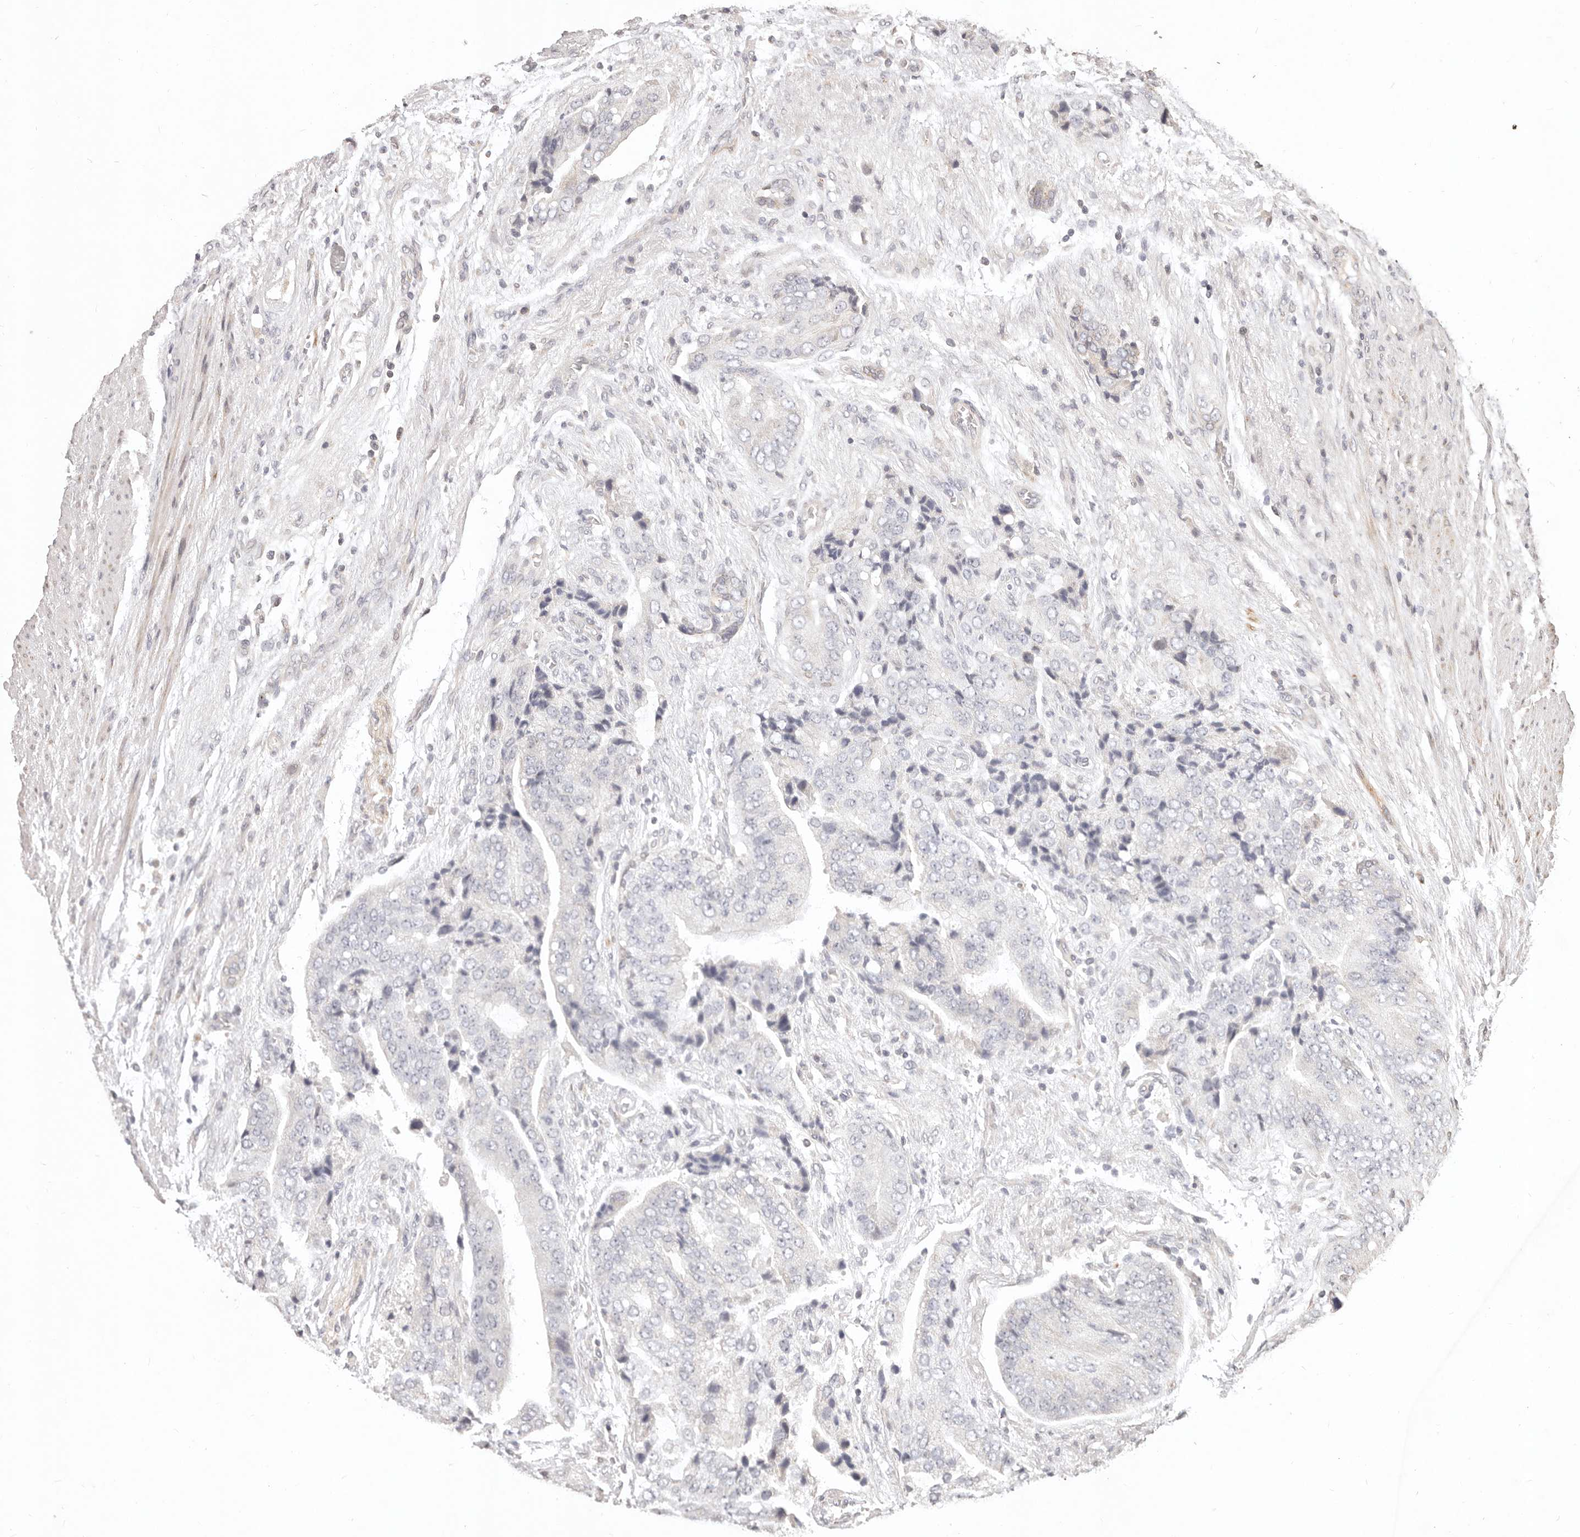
{"staining": {"intensity": "negative", "quantity": "none", "location": "none"}, "tissue": "prostate cancer", "cell_type": "Tumor cells", "image_type": "cancer", "snomed": [{"axis": "morphology", "description": "Adenocarcinoma, High grade"}, {"axis": "topography", "description": "Prostate"}], "caption": "An immunohistochemistry (IHC) photomicrograph of prostate cancer is shown. There is no staining in tumor cells of prostate cancer. (DAB immunohistochemistry (IHC) with hematoxylin counter stain).", "gene": "KIF9", "patient": {"sex": "male", "age": 70}}